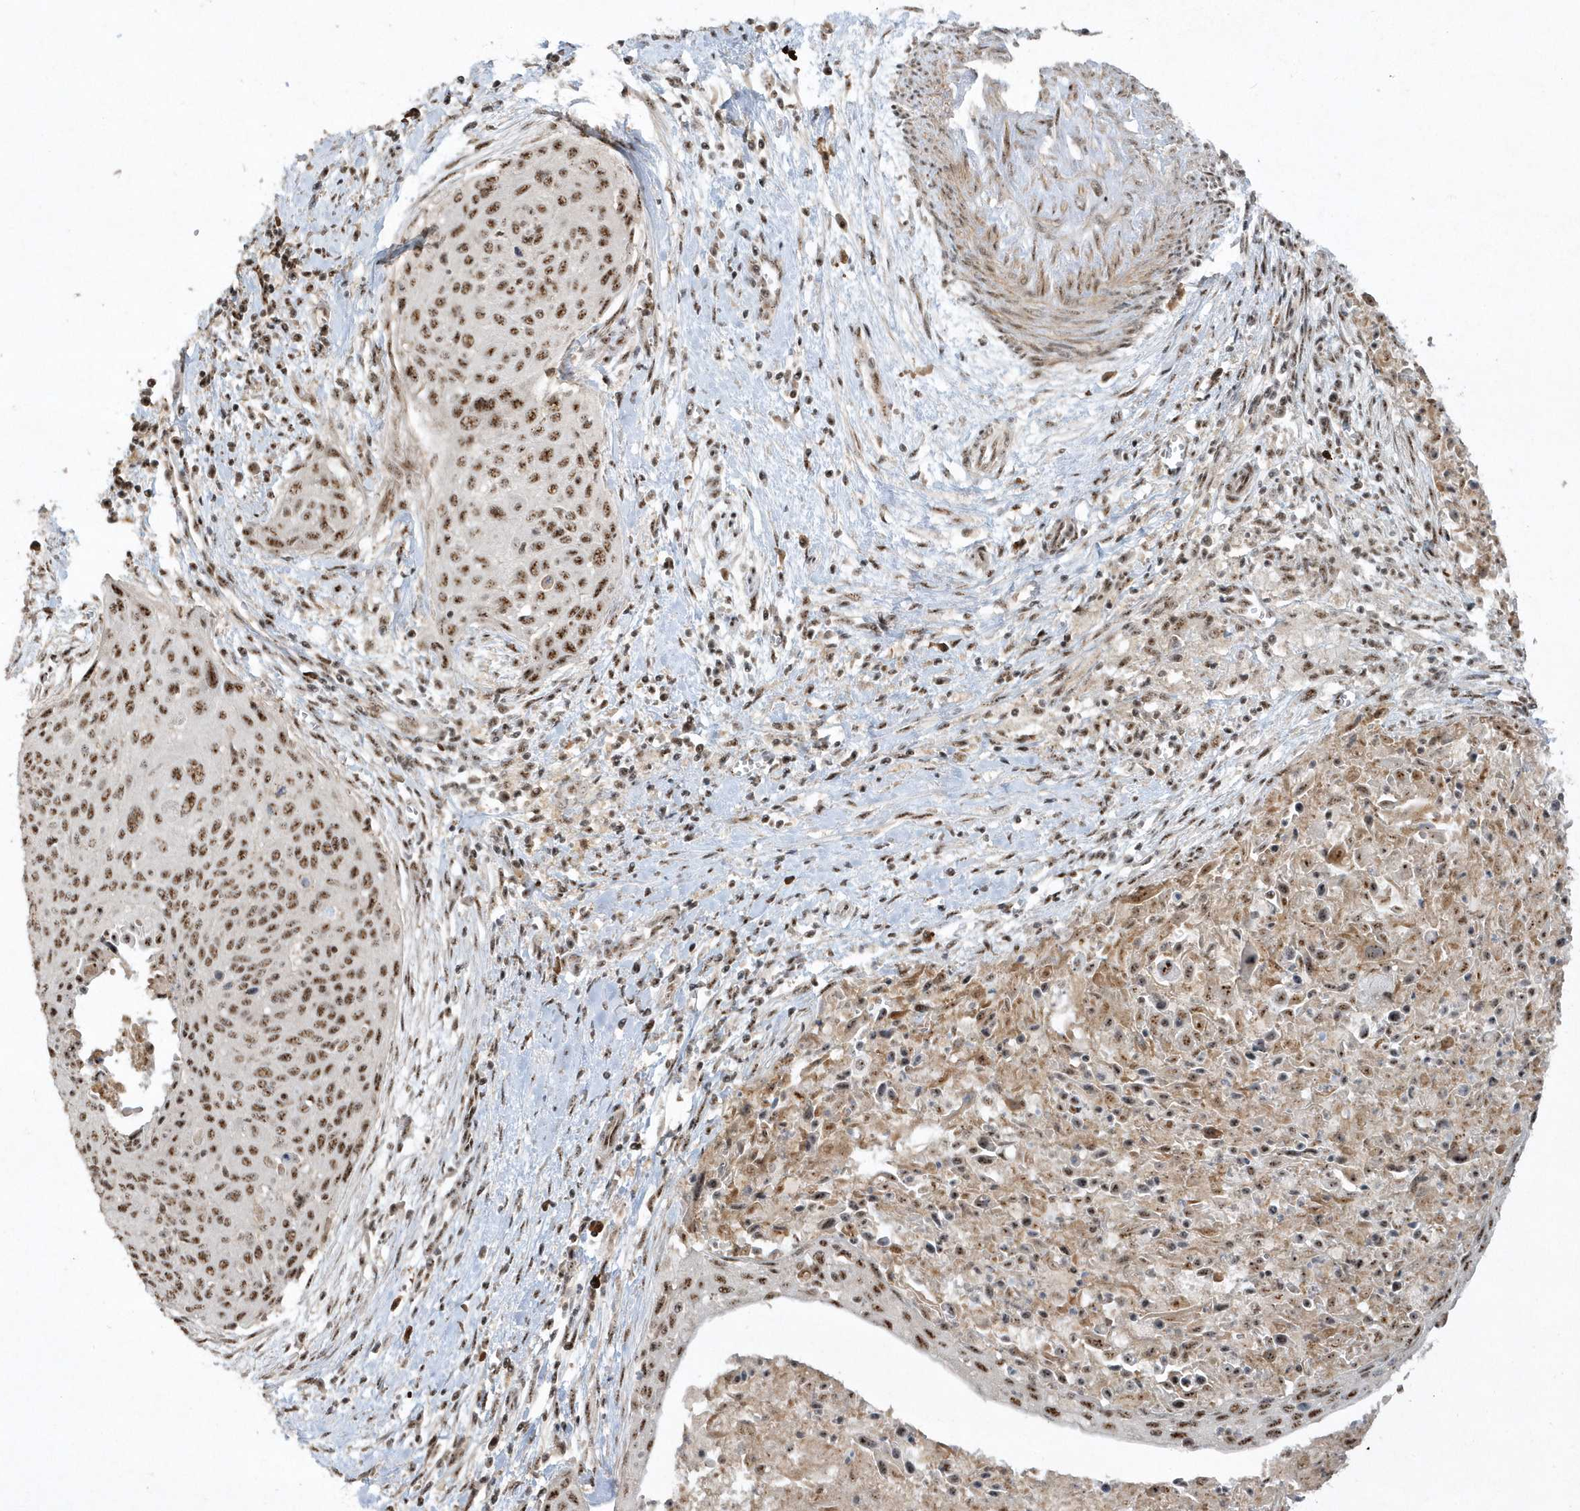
{"staining": {"intensity": "moderate", "quantity": ">75%", "location": "nuclear"}, "tissue": "cervical cancer", "cell_type": "Tumor cells", "image_type": "cancer", "snomed": [{"axis": "morphology", "description": "Squamous cell carcinoma, NOS"}, {"axis": "topography", "description": "Cervix"}], "caption": "Immunohistochemistry (IHC) of cervical cancer (squamous cell carcinoma) exhibits medium levels of moderate nuclear positivity in approximately >75% of tumor cells. The protein is shown in brown color, while the nuclei are stained blue.", "gene": "POLR3B", "patient": {"sex": "female", "age": 55}}